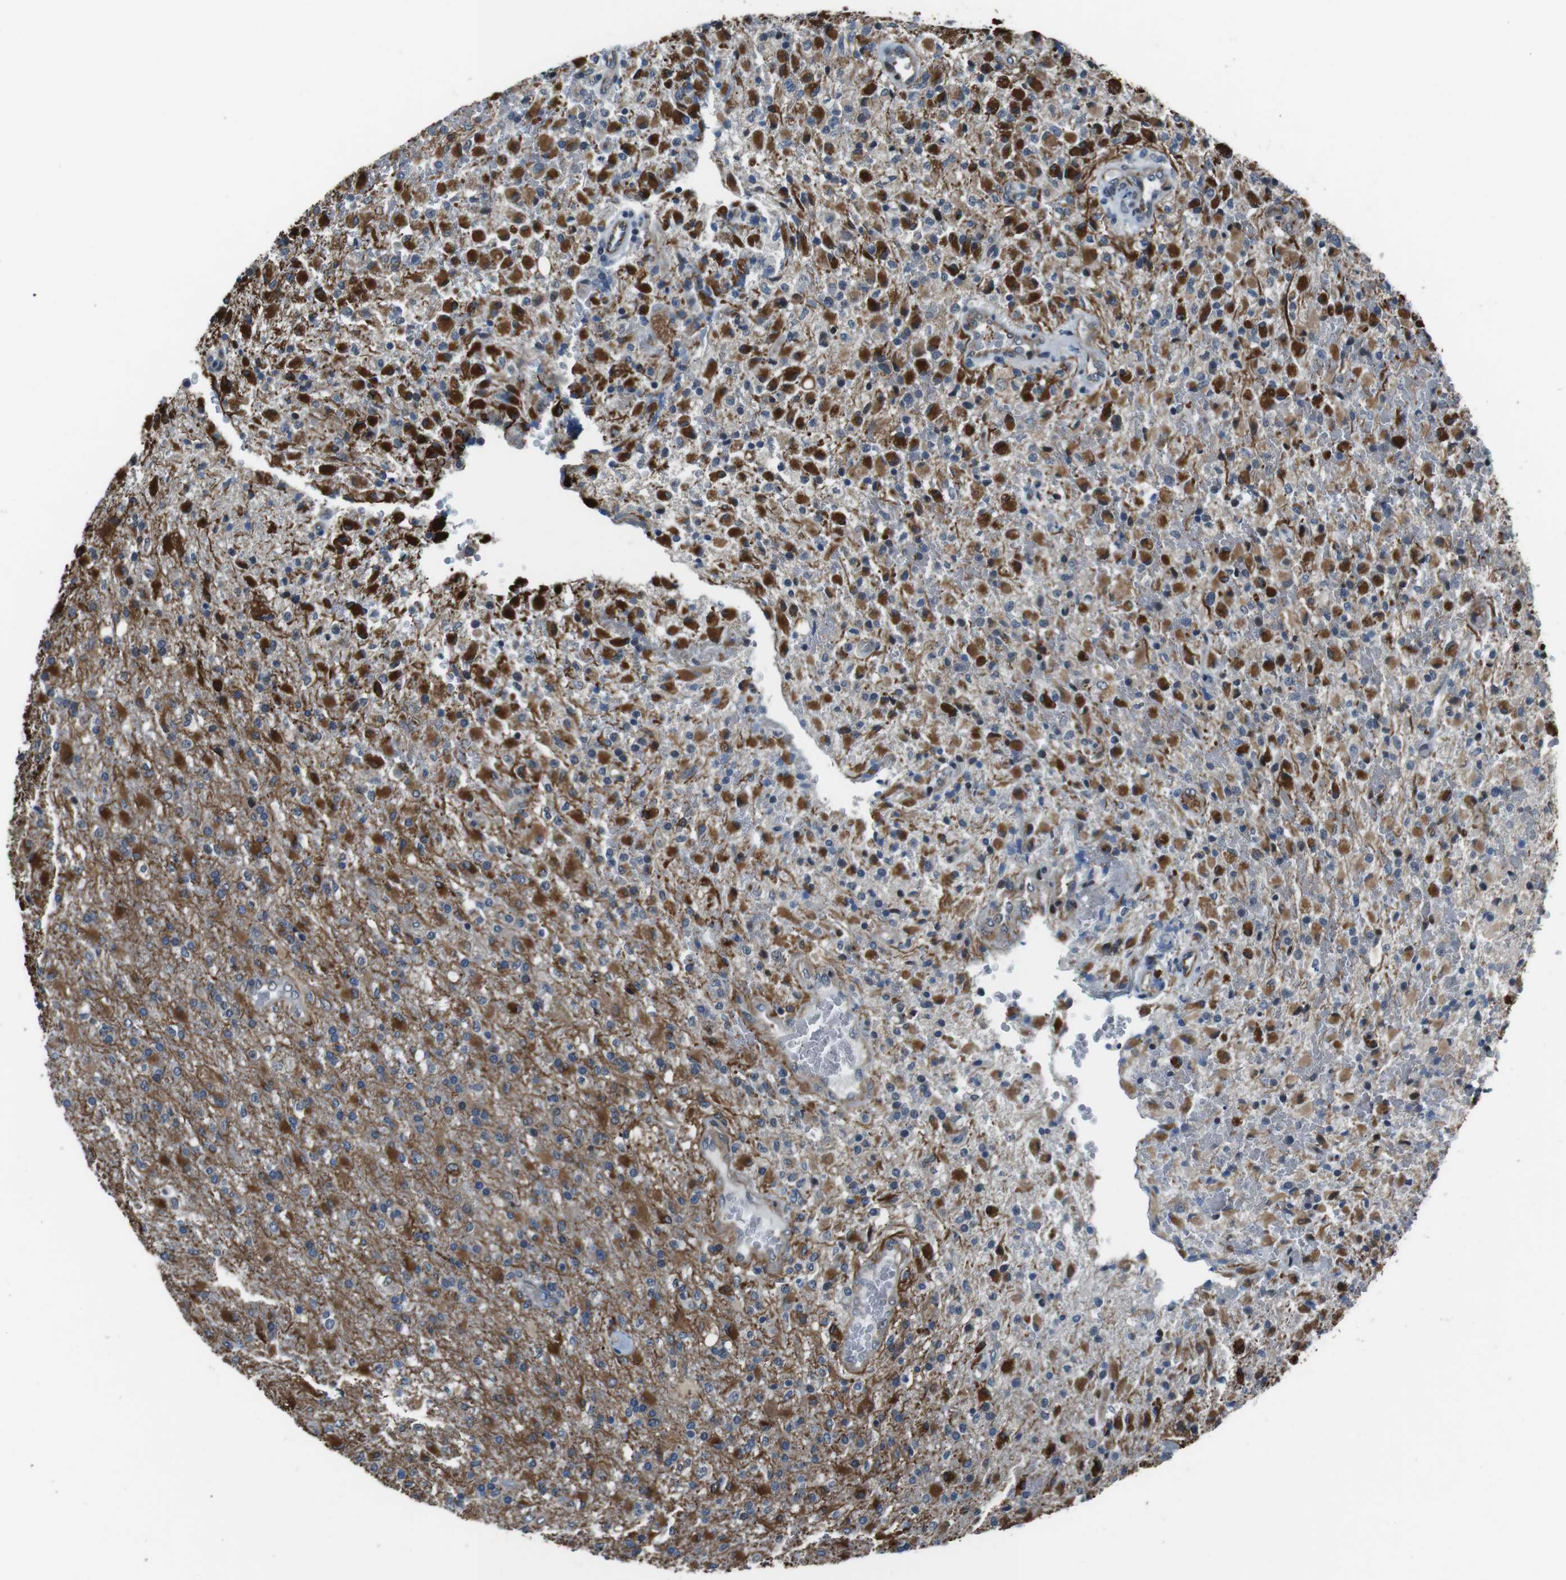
{"staining": {"intensity": "moderate", "quantity": ">75%", "location": "cytoplasmic/membranous"}, "tissue": "glioma", "cell_type": "Tumor cells", "image_type": "cancer", "snomed": [{"axis": "morphology", "description": "Glioma, malignant, High grade"}, {"axis": "topography", "description": "Brain"}], "caption": "IHC histopathology image of human glioma stained for a protein (brown), which displays medium levels of moderate cytoplasmic/membranous expression in approximately >75% of tumor cells.", "gene": "LRRC49", "patient": {"sex": "male", "age": 71}}